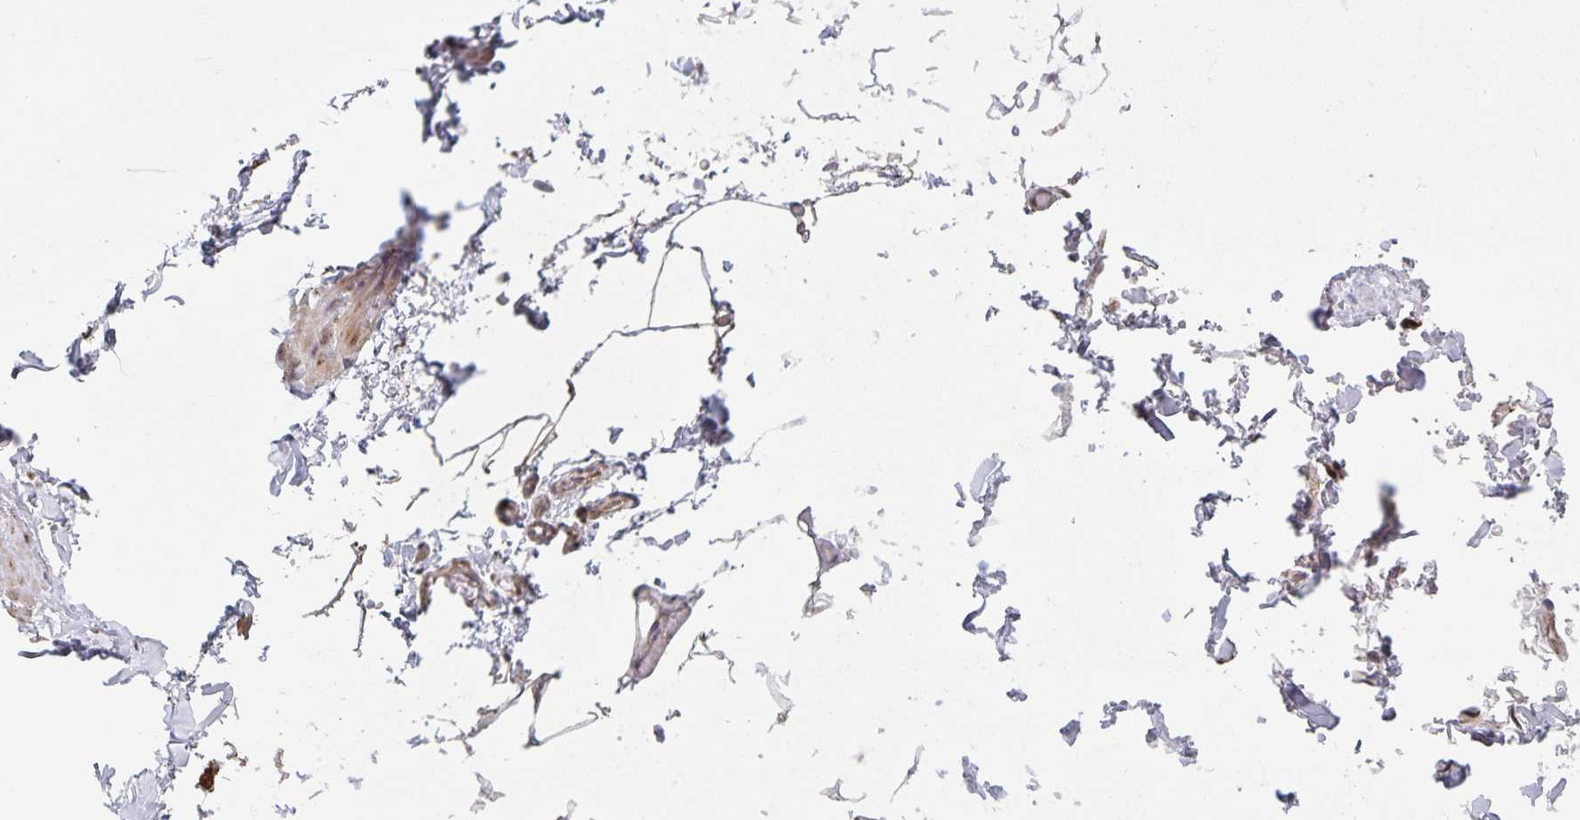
{"staining": {"intensity": "weak", "quantity": ">75%", "location": "cytoplasmic/membranous"}, "tissue": "adipose tissue", "cell_type": "Adipocytes", "image_type": "normal", "snomed": [{"axis": "morphology", "description": "Normal tissue, NOS"}, {"axis": "topography", "description": "Vascular tissue"}, {"axis": "topography", "description": "Peripheral nerve tissue"}], "caption": "Protein staining demonstrates weak cytoplasmic/membranous positivity in approximately >75% of adipocytes in unremarkable adipose tissue. The staining was performed using DAB, with brown indicating positive protein expression. Nuclei are stained blue with hematoxylin.", "gene": "ACACA", "patient": {"sex": "male", "age": 41}}